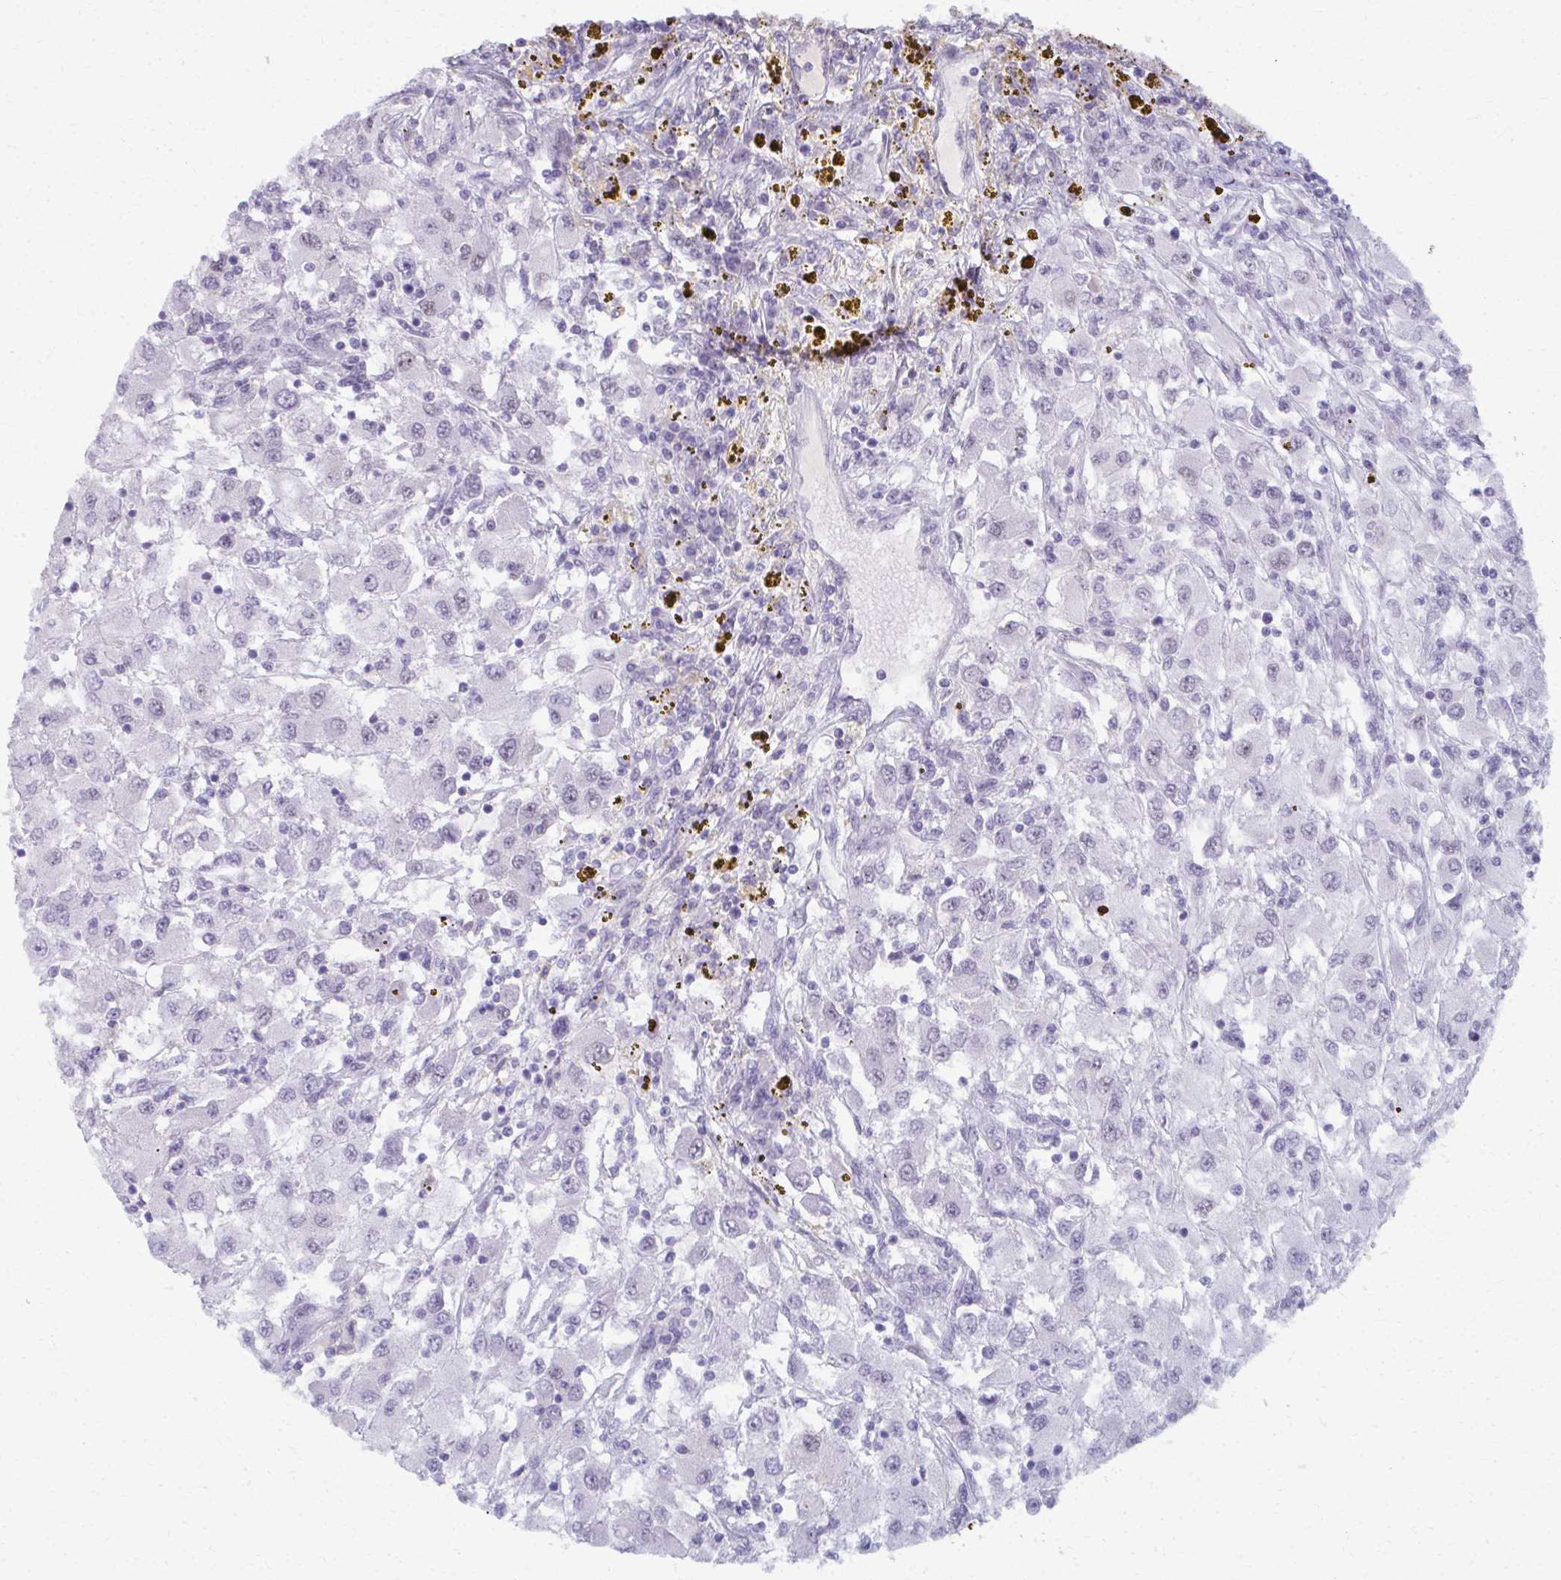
{"staining": {"intensity": "negative", "quantity": "none", "location": "none"}, "tissue": "renal cancer", "cell_type": "Tumor cells", "image_type": "cancer", "snomed": [{"axis": "morphology", "description": "Adenocarcinoma, NOS"}, {"axis": "topography", "description": "Kidney"}], "caption": "Histopathology image shows no significant protein expression in tumor cells of renal cancer.", "gene": "MAF1", "patient": {"sex": "female", "age": 67}}